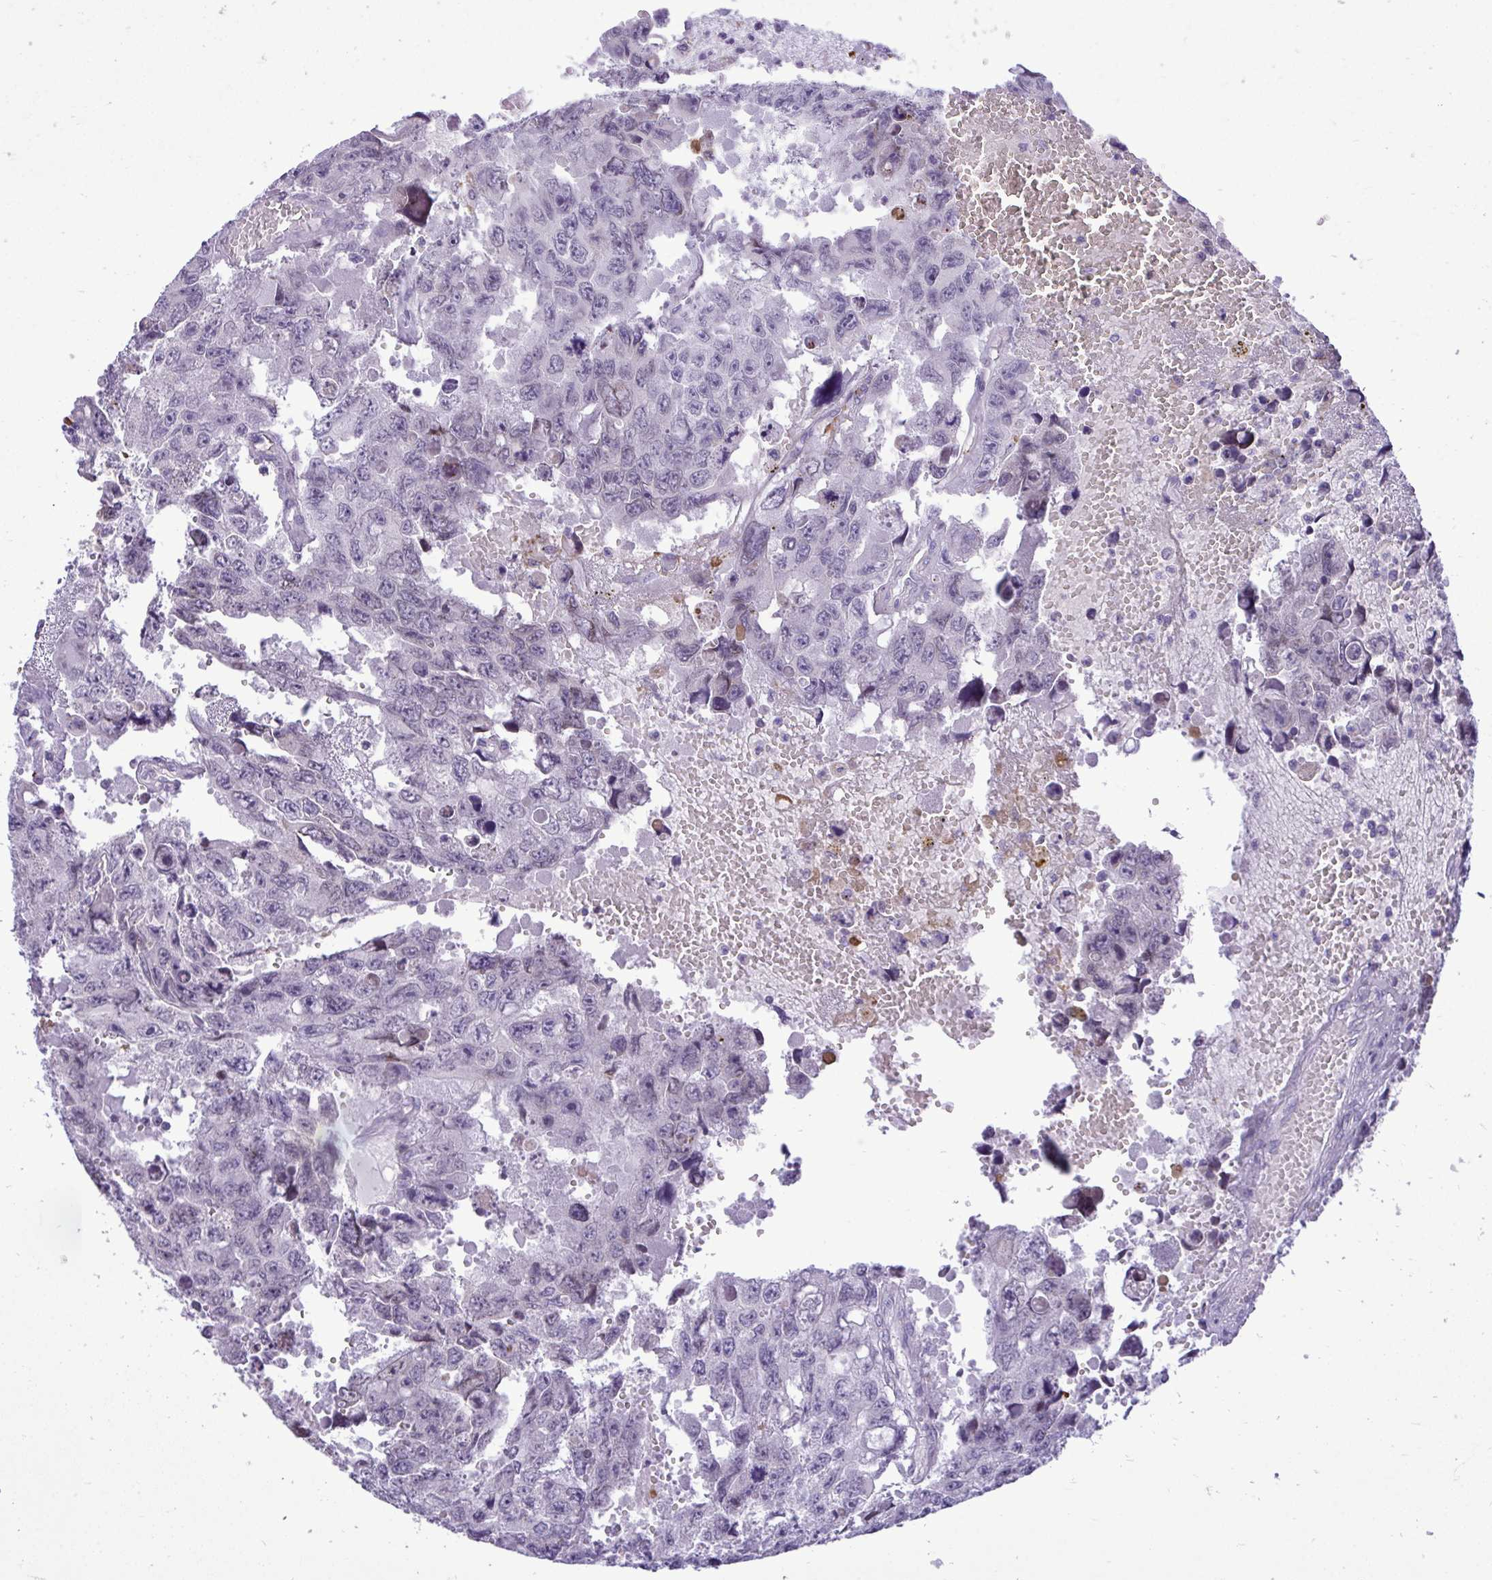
{"staining": {"intensity": "negative", "quantity": "none", "location": "none"}, "tissue": "testis cancer", "cell_type": "Tumor cells", "image_type": "cancer", "snomed": [{"axis": "morphology", "description": "Seminoma, NOS"}, {"axis": "topography", "description": "Testis"}], "caption": "This is a histopathology image of immunohistochemistry staining of testis cancer (seminoma), which shows no positivity in tumor cells. (Immunohistochemistry (ihc), brightfield microscopy, high magnification).", "gene": "SPAG1", "patient": {"sex": "male", "age": 26}}